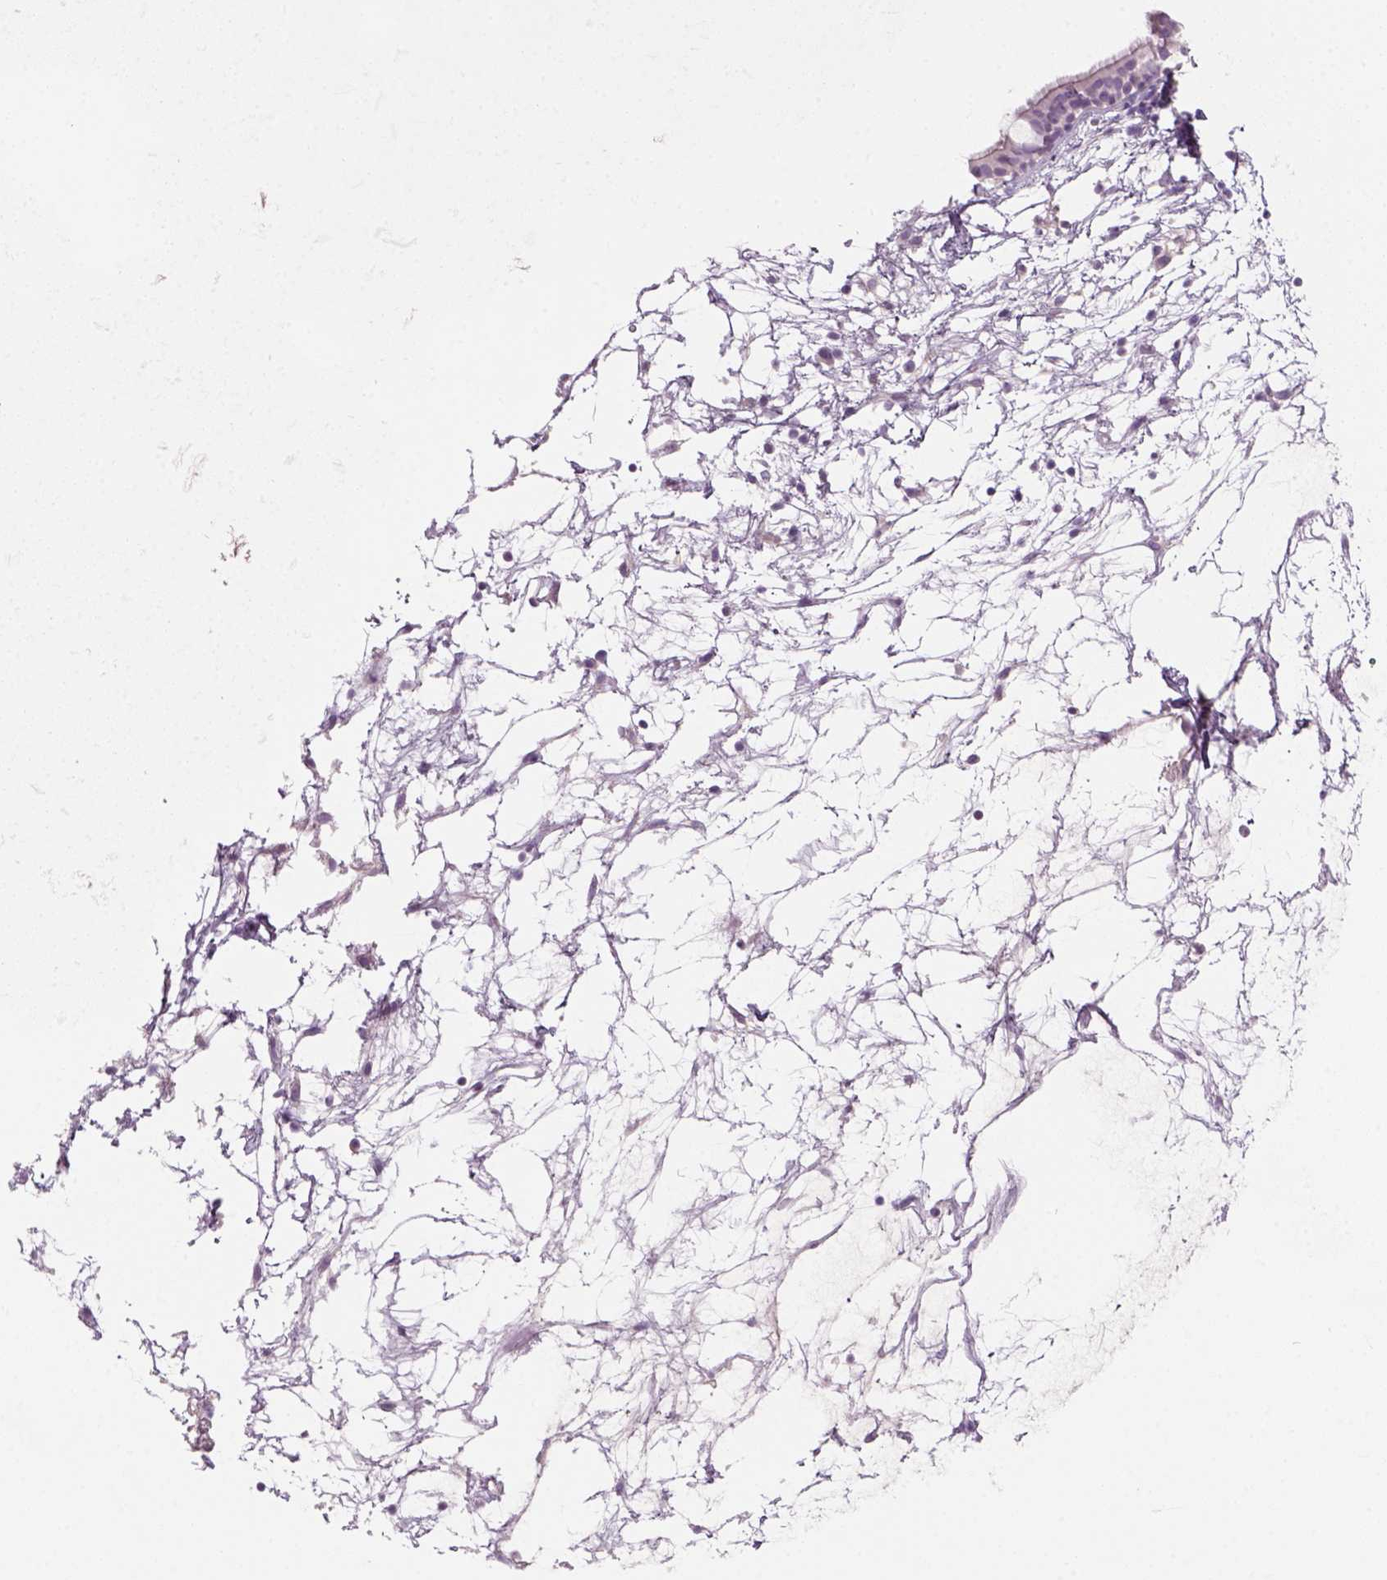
{"staining": {"intensity": "negative", "quantity": "none", "location": "none"}, "tissue": "nasopharynx", "cell_type": "Respiratory epithelial cells", "image_type": "normal", "snomed": [{"axis": "morphology", "description": "Normal tissue, NOS"}, {"axis": "topography", "description": "Nasopharynx"}], "caption": "Nasopharynx stained for a protein using IHC demonstrates no positivity respiratory epithelial cells.", "gene": "KRT25", "patient": {"sex": "male", "age": 68}}